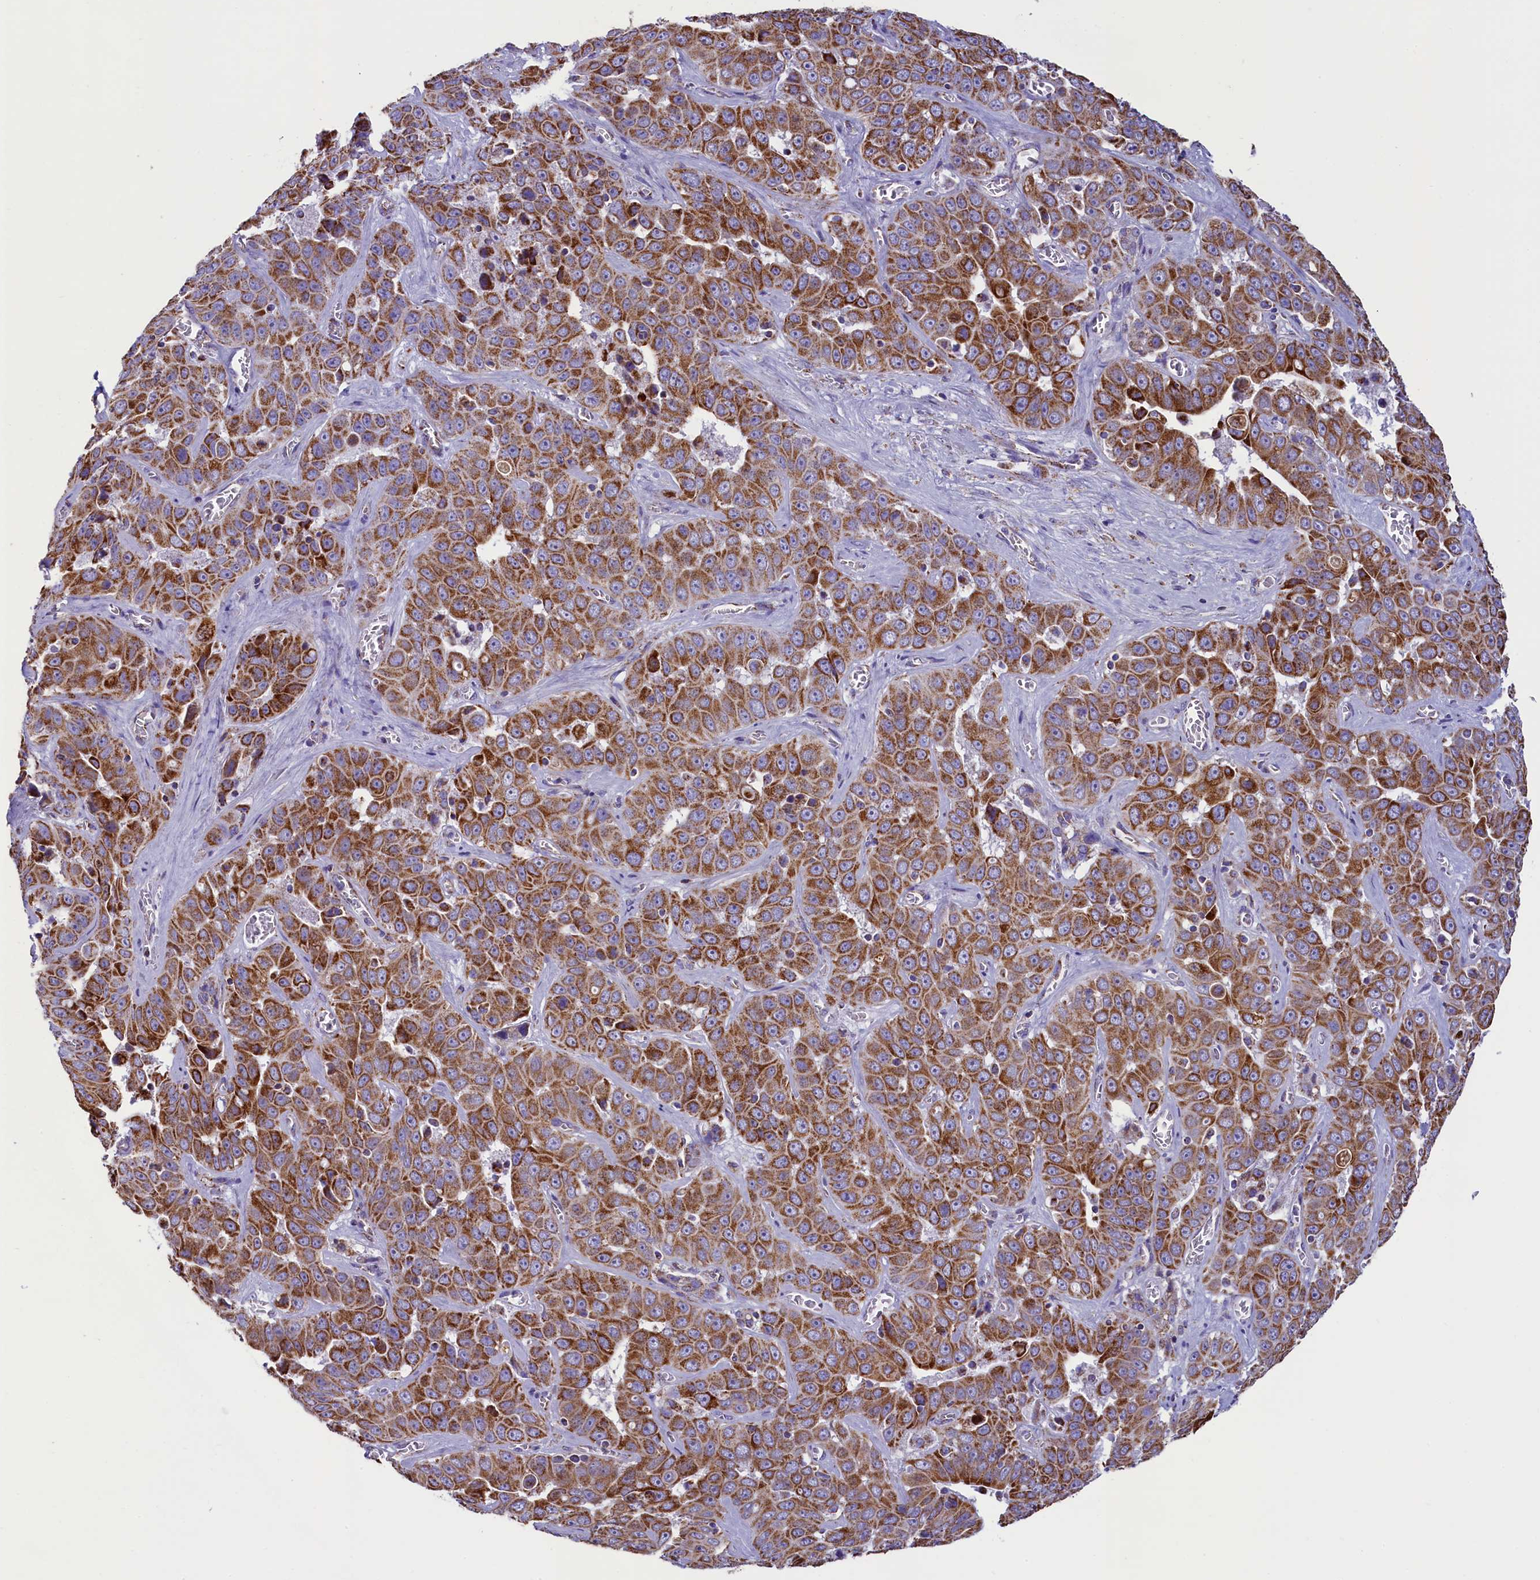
{"staining": {"intensity": "strong", "quantity": ">75%", "location": "cytoplasmic/membranous"}, "tissue": "liver cancer", "cell_type": "Tumor cells", "image_type": "cancer", "snomed": [{"axis": "morphology", "description": "Cholangiocarcinoma"}, {"axis": "topography", "description": "Liver"}], "caption": "Protein staining by immunohistochemistry (IHC) displays strong cytoplasmic/membranous positivity in approximately >75% of tumor cells in liver cancer (cholangiocarcinoma).", "gene": "IDH3A", "patient": {"sex": "female", "age": 52}}